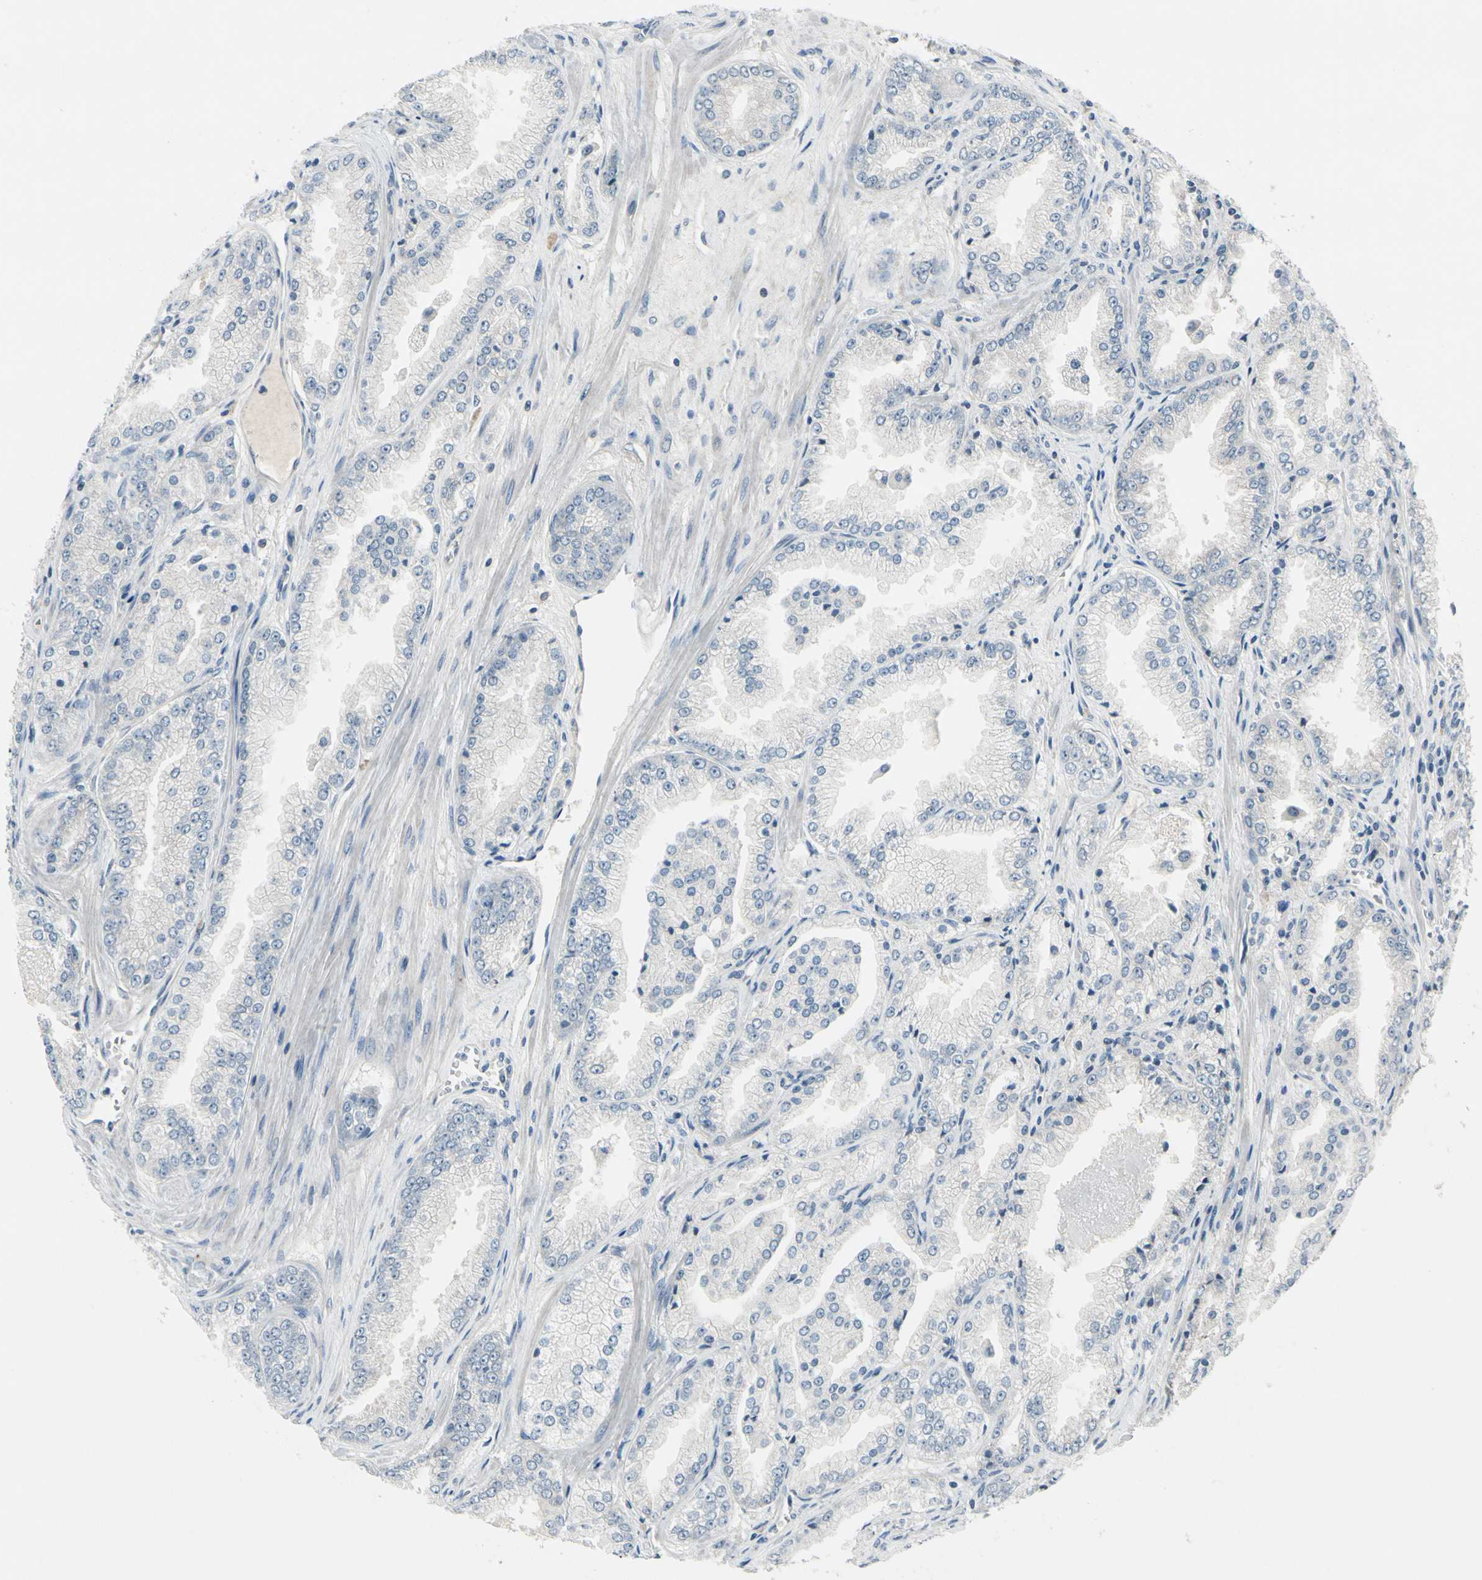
{"staining": {"intensity": "negative", "quantity": "none", "location": "none"}, "tissue": "prostate cancer", "cell_type": "Tumor cells", "image_type": "cancer", "snomed": [{"axis": "morphology", "description": "Adenocarcinoma, High grade"}, {"axis": "topography", "description": "Prostate"}], "caption": "Image shows no protein positivity in tumor cells of prostate cancer (adenocarcinoma (high-grade)) tissue.", "gene": "SELENOK", "patient": {"sex": "male", "age": 61}}